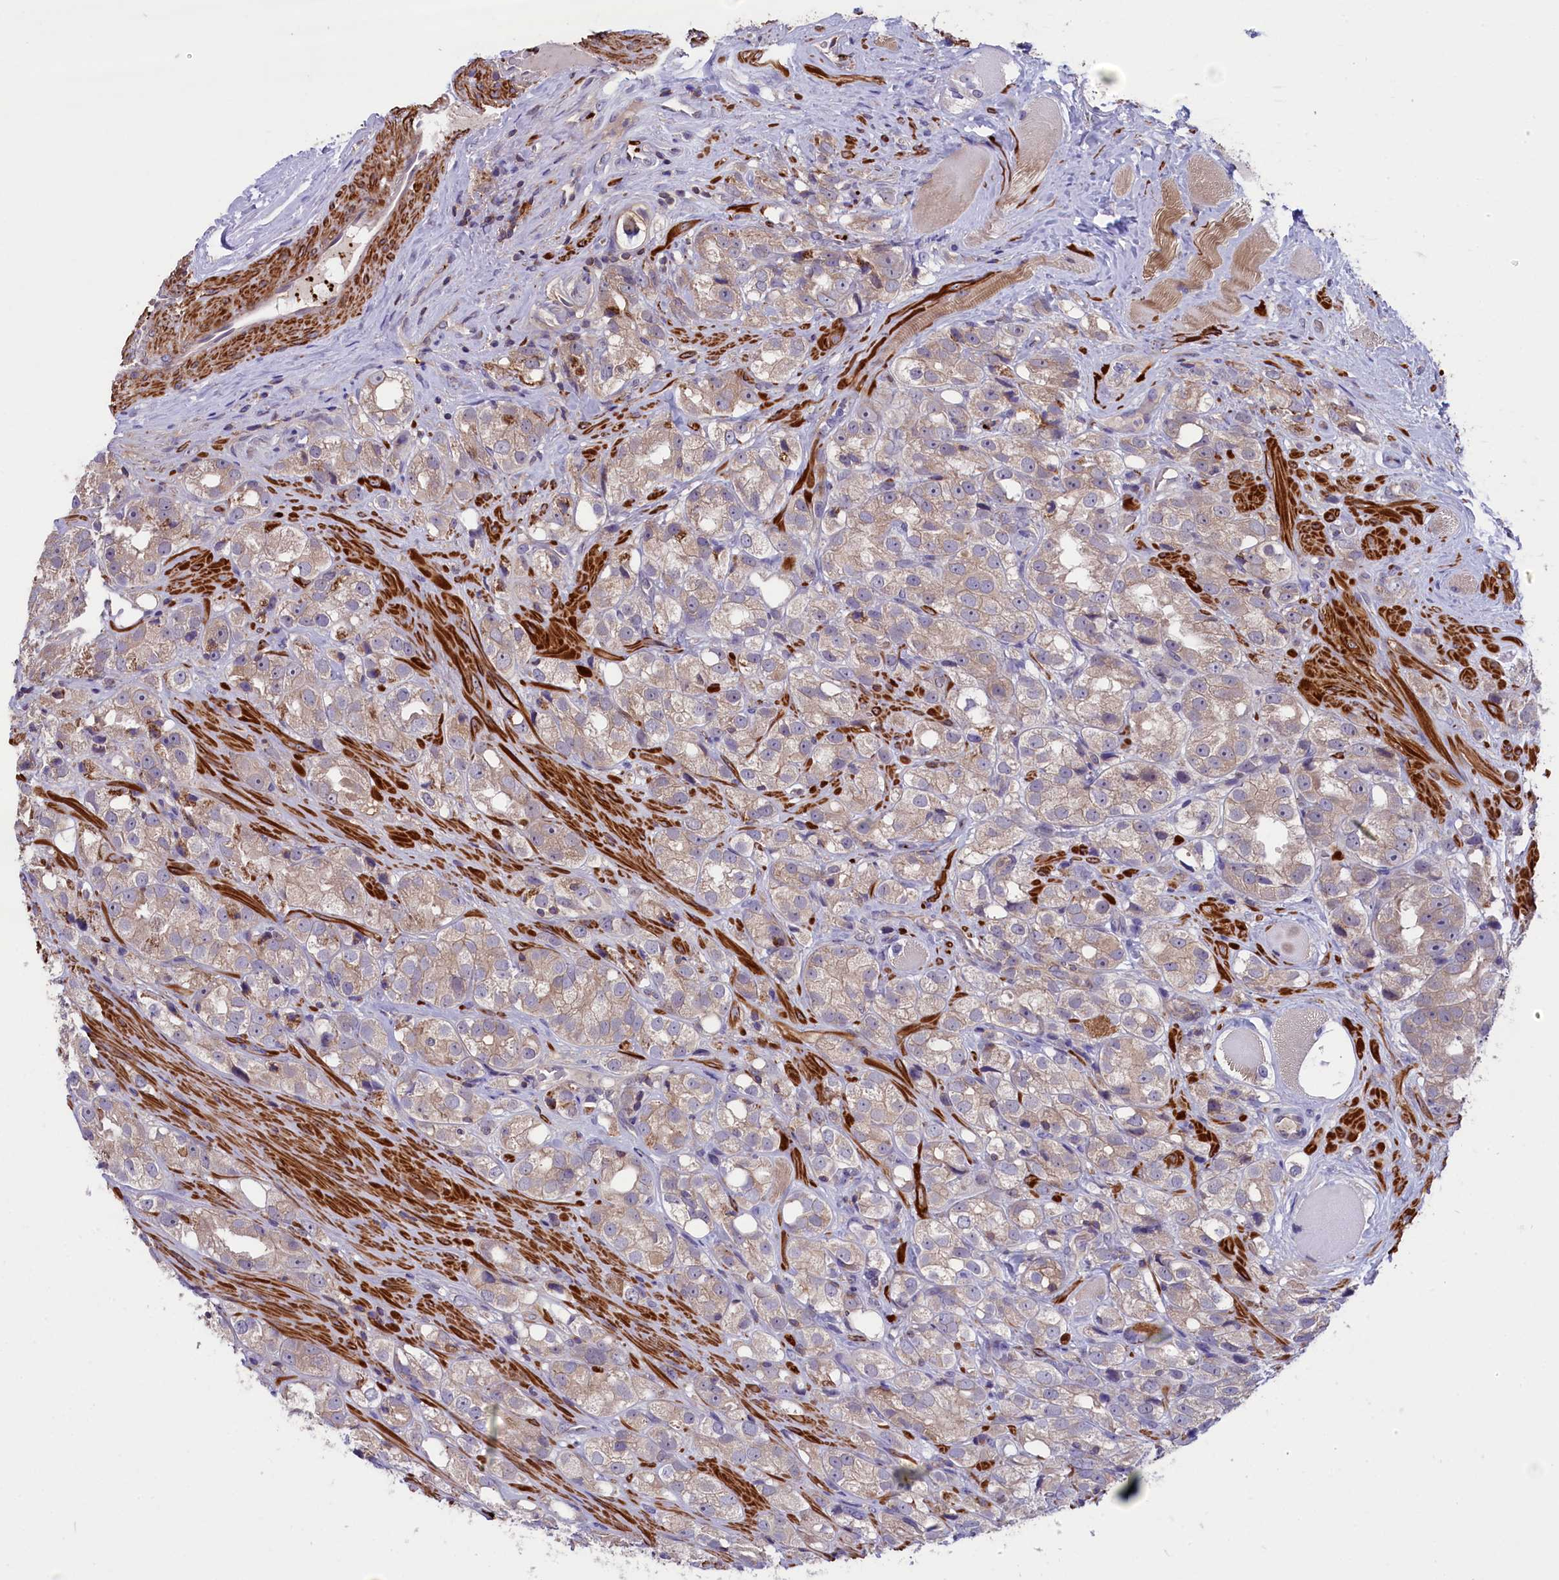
{"staining": {"intensity": "weak", "quantity": ">75%", "location": "cytoplasmic/membranous"}, "tissue": "prostate cancer", "cell_type": "Tumor cells", "image_type": "cancer", "snomed": [{"axis": "morphology", "description": "Adenocarcinoma, NOS"}, {"axis": "topography", "description": "Prostate"}], "caption": "The immunohistochemical stain highlights weak cytoplasmic/membranous expression in tumor cells of prostate adenocarcinoma tissue.", "gene": "HEATR3", "patient": {"sex": "male", "age": 79}}